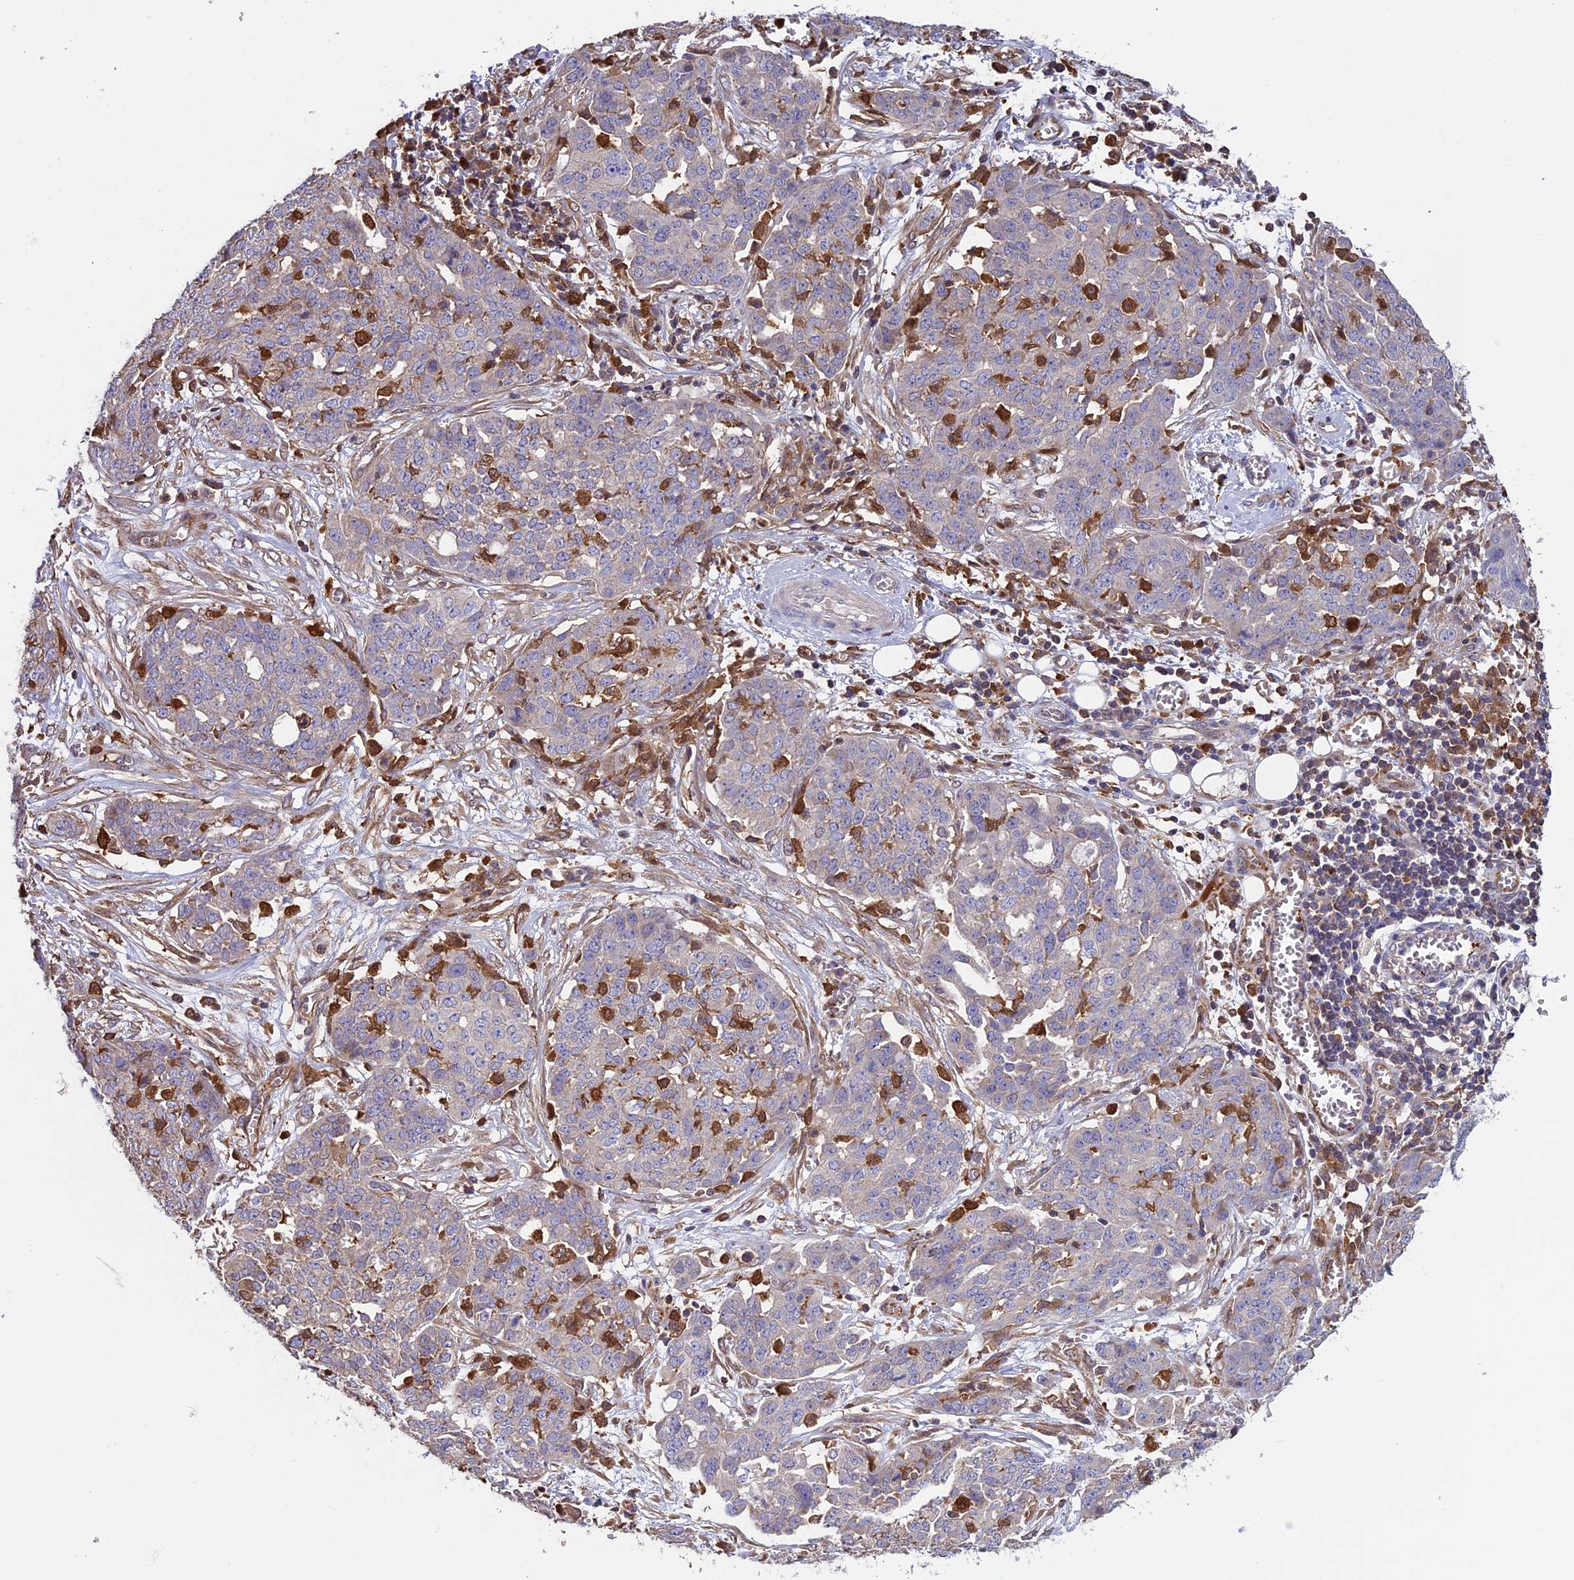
{"staining": {"intensity": "negative", "quantity": "none", "location": "none"}, "tissue": "ovarian cancer", "cell_type": "Tumor cells", "image_type": "cancer", "snomed": [{"axis": "morphology", "description": "Cystadenocarcinoma, serous, NOS"}, {"axis": "topography", "description": "Soft tissue"}, {"axis": "topography", "description": "Ovary"}], "caption": "High power microscopy micrograph of an IHC photomicrograph of ovarian cancer (serous cystadenocarcinoma), revealing no significant staining in tumor cells.", "gene": "ARHGAP18", "patient": {"sex": "female", "age": 57}}